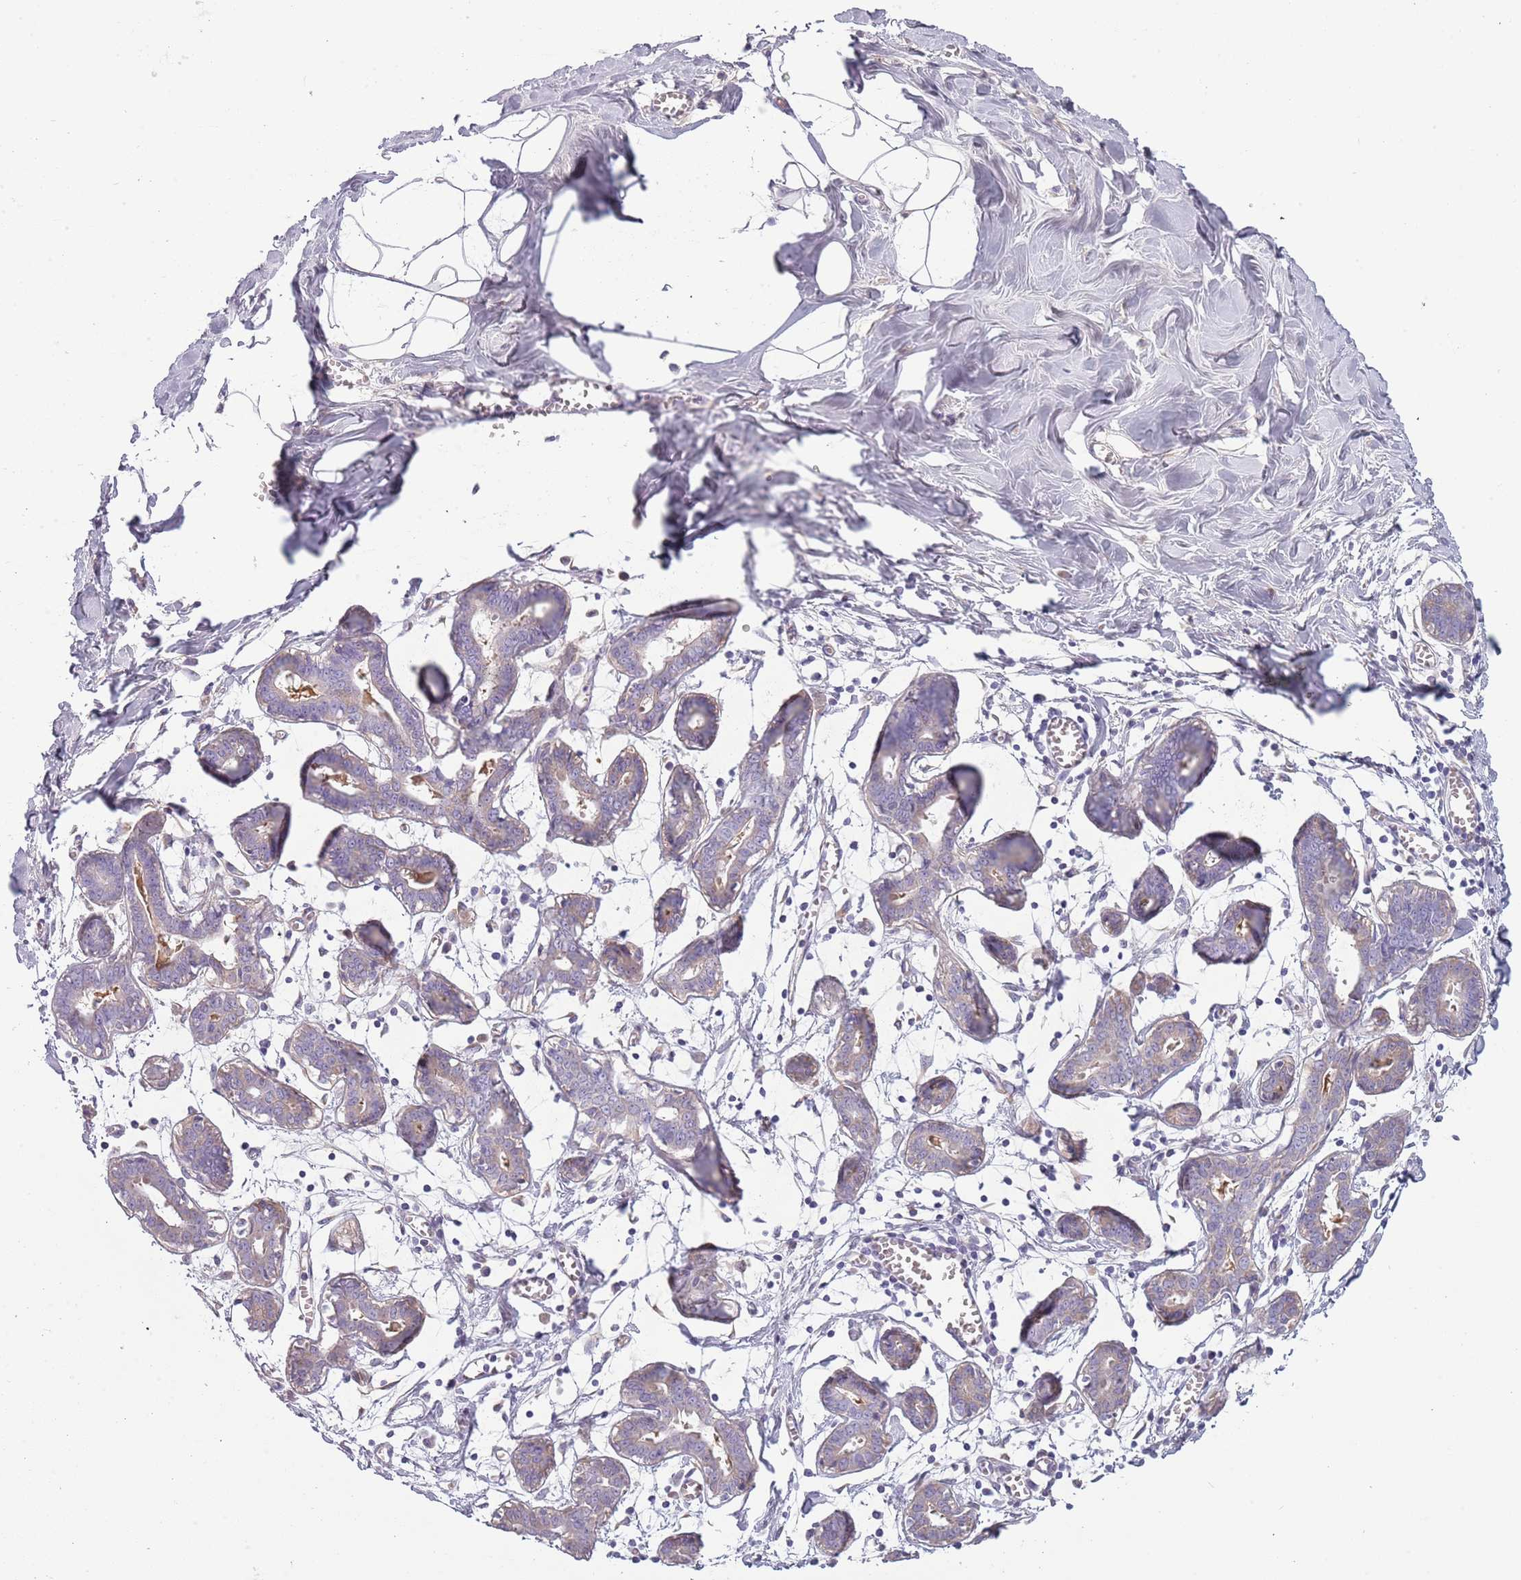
{"staining": {"intensity": "negative", "quantity": "none", "location": "none"}, "tissue": "breast", "cell_type": "Adipocytes", "image_type": "normal", "snomed": [{"axis": "morphology", "description": "Normal tissue, NOS"}, {"axis": "topography", "description": "Breast"}], "caption": "IHC of normal breast shows no expression in adipocytes.", "gene": "TNFRSF6B", "patient": {"sex": "female", "age": 27}}